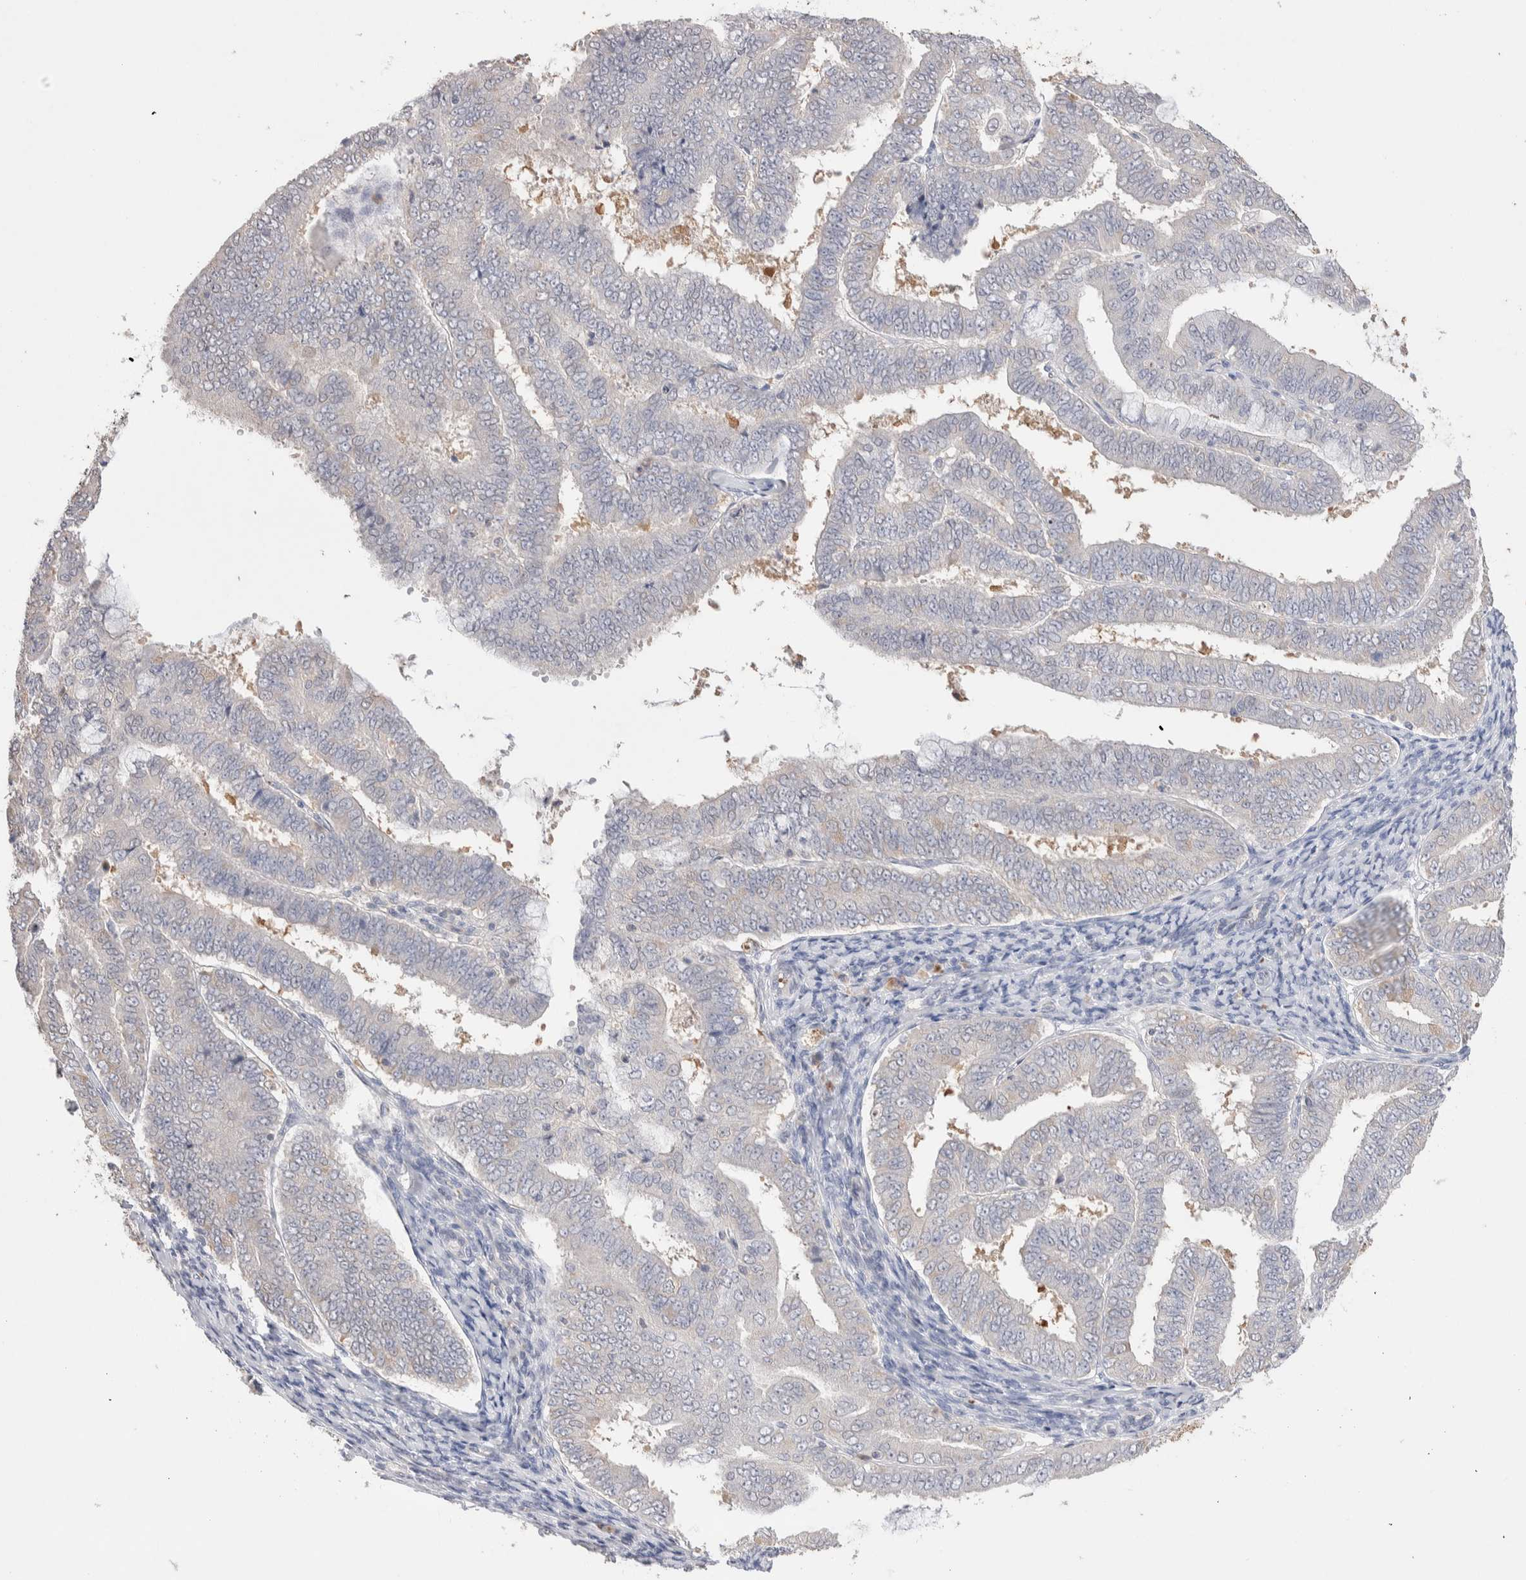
{"staining": {"intensity": "negative", "quantity": "none", "location": "none"}, "tissue": "endometrial cancer", "cell_type": "Tumor cells", "image_type": "cancer", "snomed": [{"axis": "morphology", "description": "Adenocarcinoma, NOS"}, {"axis": "topography", "description": "Endometrium"}], "caption": "Tumor cells show no significant positivity in endometrial cancer (adenocarcinoma). (DAB immunohistochemistry (IHC) visualized using brightfield microscopy, high magnification).", "gene": "FFAR2", "patient": {"sex": "female", "age": 63}}